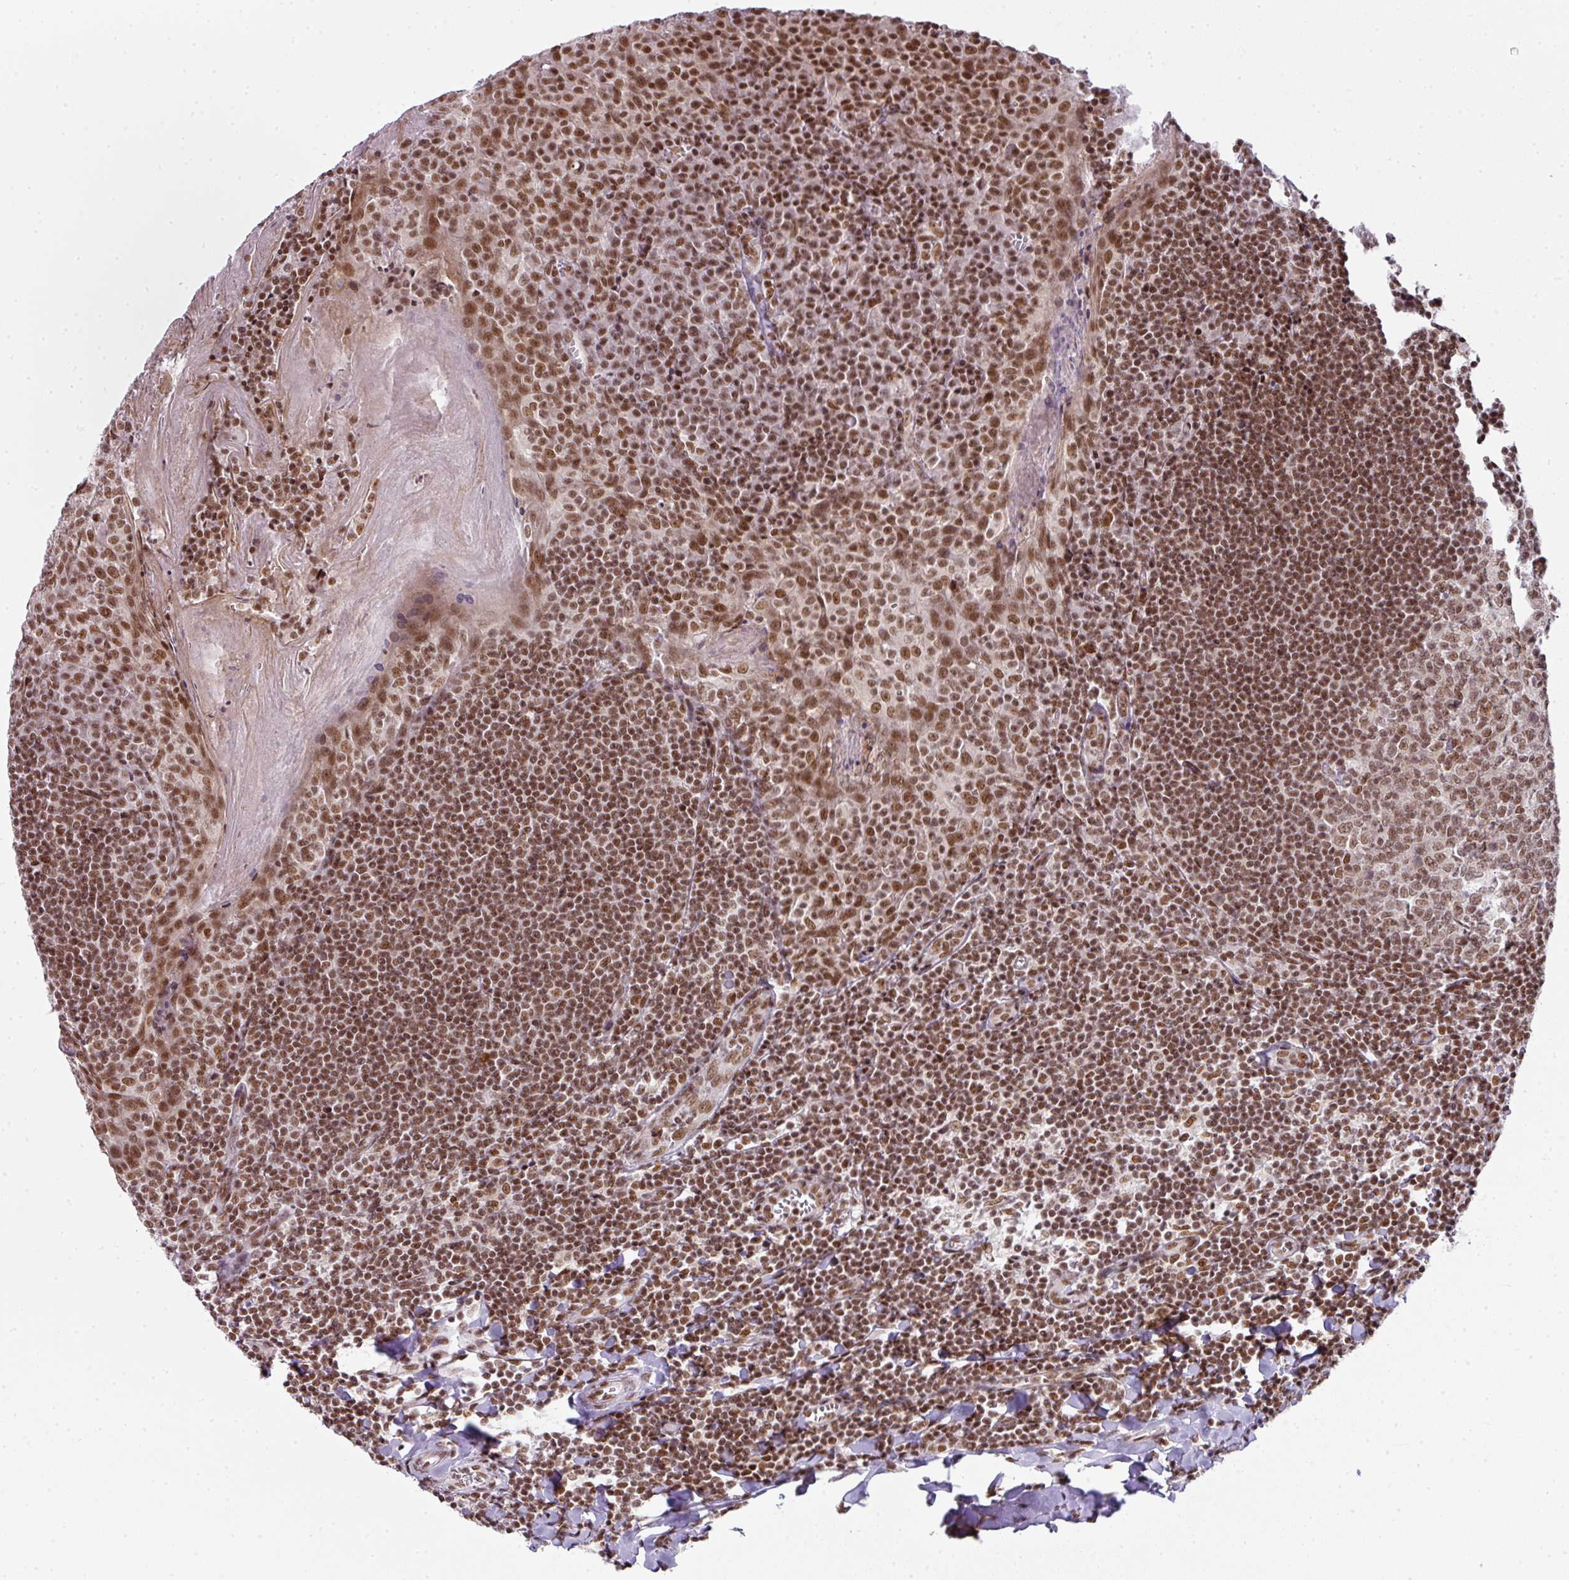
{"staining": {"intensity": "moderate", "quantity": ">75%", "location": "nuclear"}, "tissue": "tonsil", "cell_type": "Germinal center cells", "image_type": "normal", "snomed": [{"axis": "morphology", "description": "Normal tissue, NOS"}, {"axis": "topography", "description": "Tonsil"}], "caption": "Moderate nuclear expression for a protein is appreciated in approximately >75% of germinal center cells of unremarkable tonsil using immunohistochemistry.", "gene": "NFYA", "patient": {"sex": "male", "age": 27}}